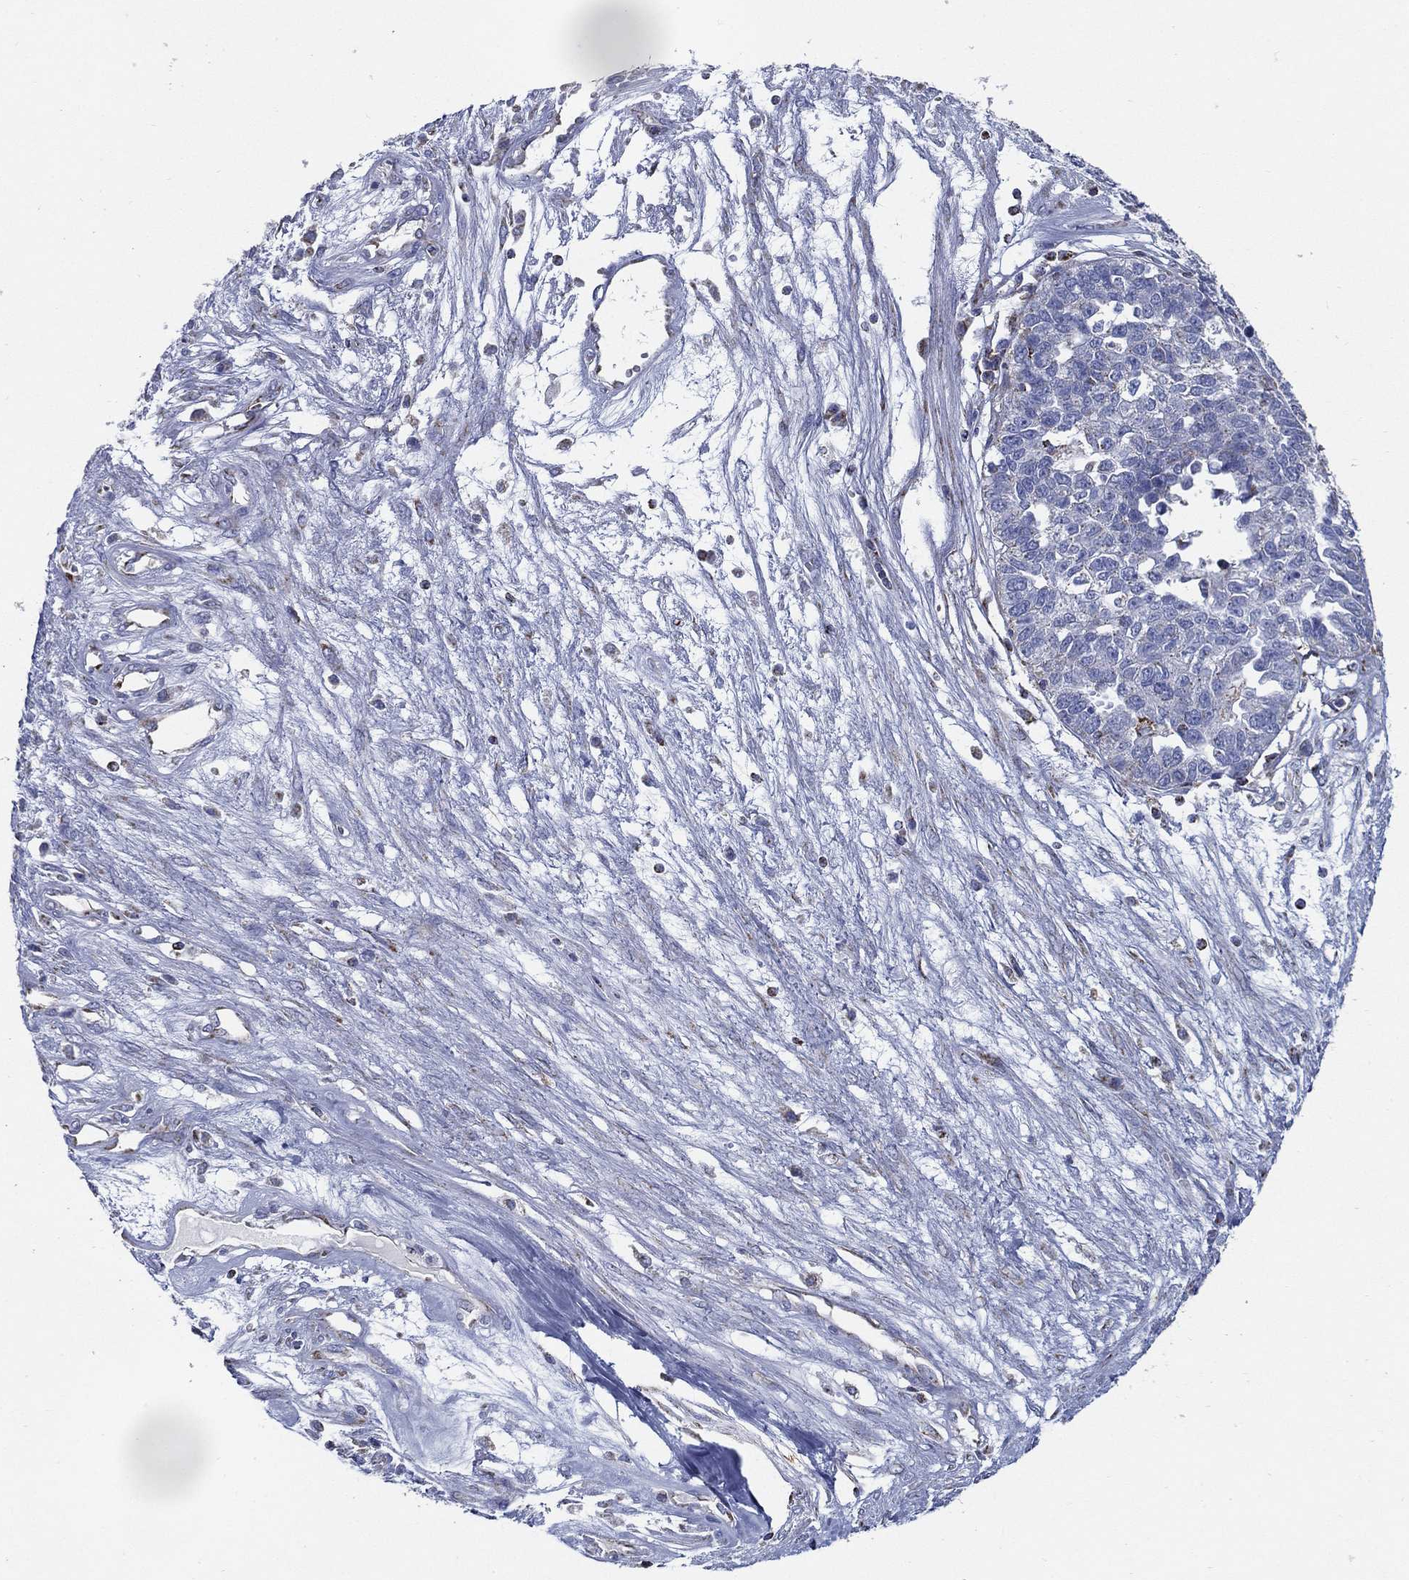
{"staining": {"intensity": "negative", "quantity": "none", "location": "none"}, "tissue": "ovarian cancer", "cell_type": "Tumor cells", "image_type": "cancer", "snomed": [{"axis": "morphology", "description": "Cystadenocarcinoma, serous, NOS"}, {"axis": "topography", "description": "Ovary"}], "caption": "Immunohistochemistry (IHC) of ovarian cancer (serous cystadenocarcinoma) shows no positivity in tumor cells.", "gene": "SFXN1", "patient": {"sex": "female", "age": 87}}